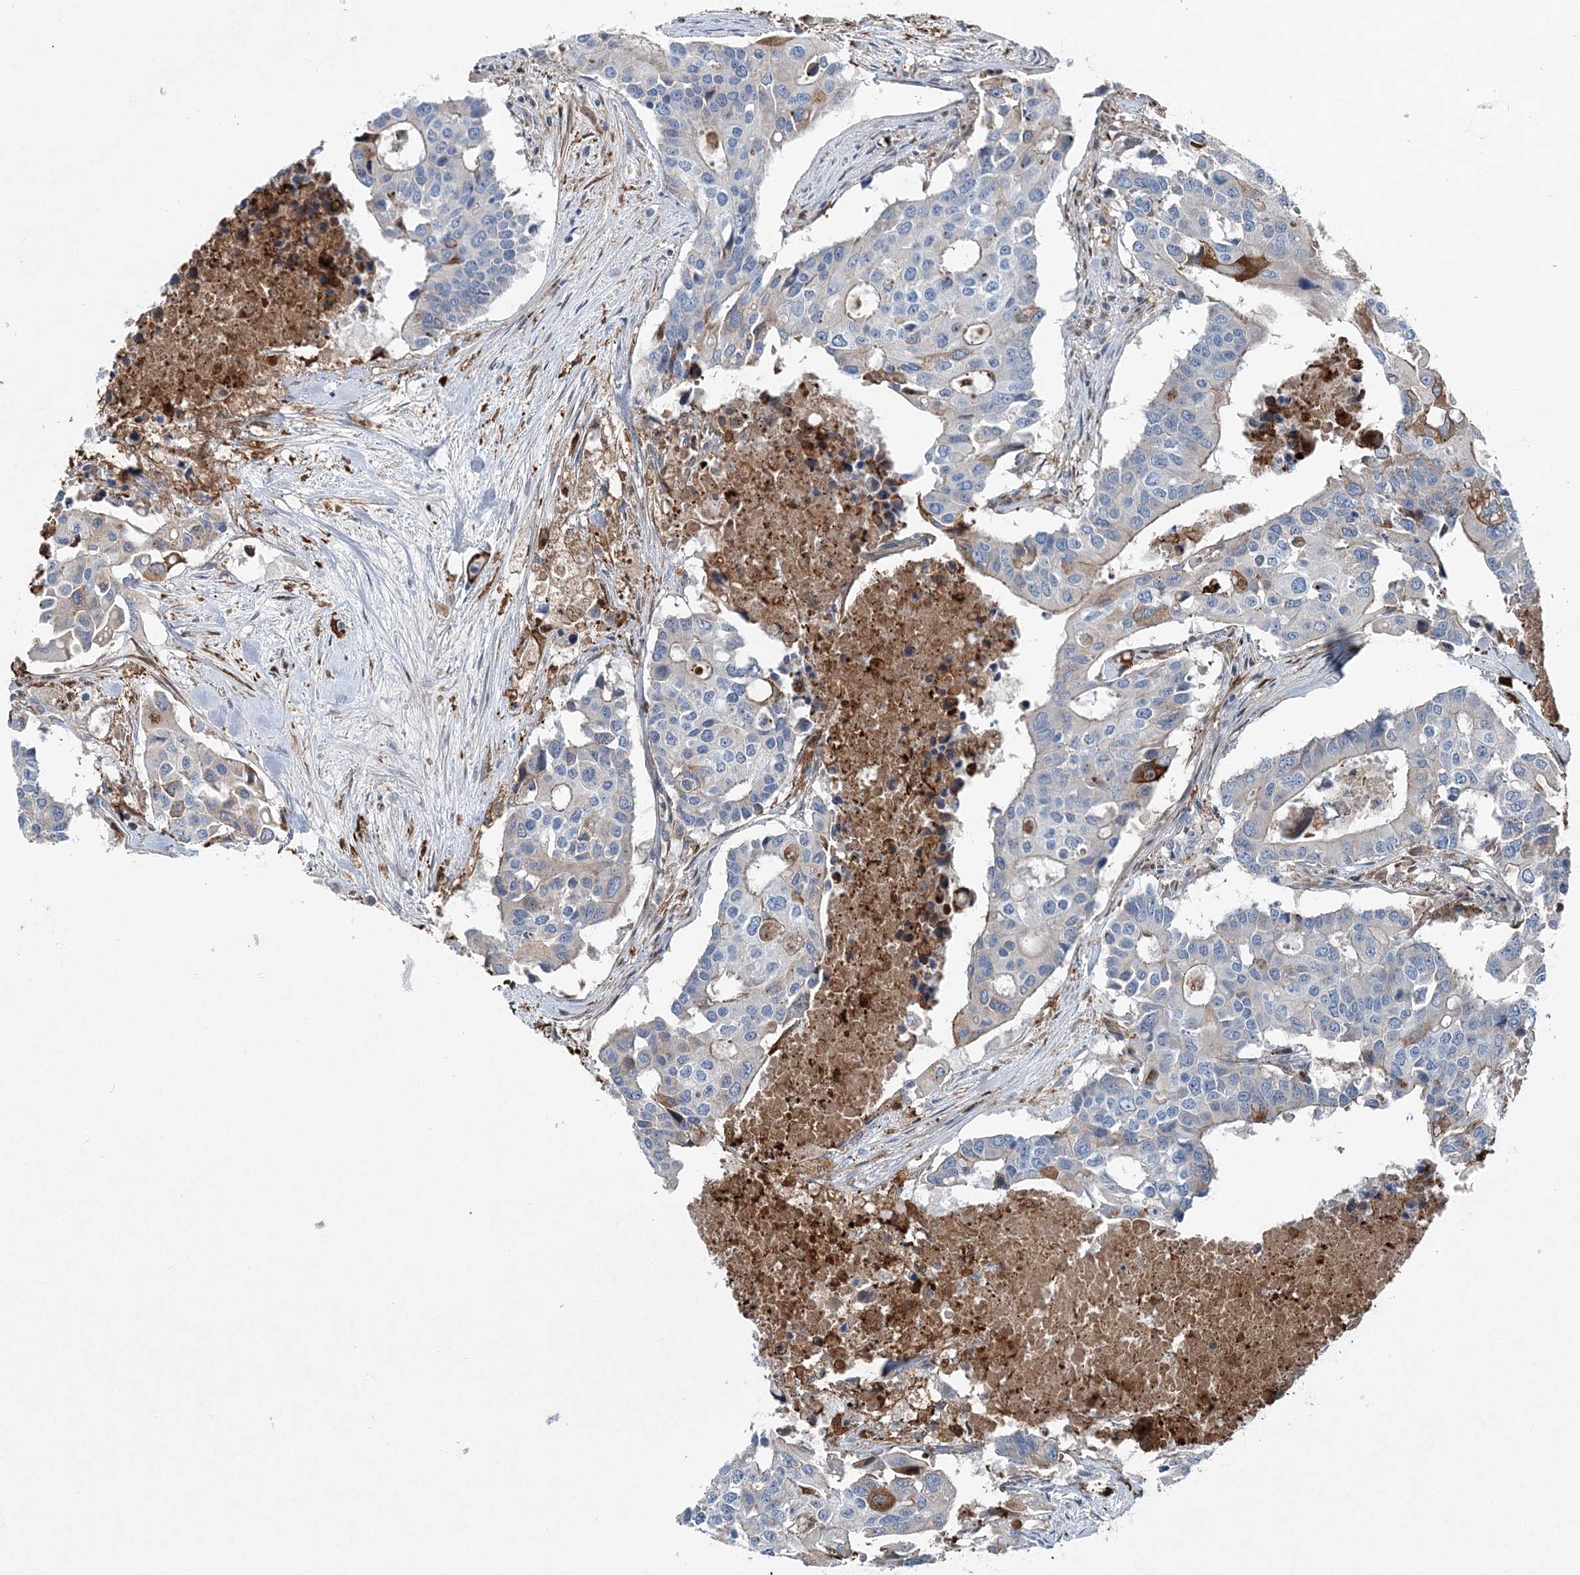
{"staining": {"intensity": "moderate", "quantity": "<25%", "location": "cytoplasmic/membranous"}, "tissue": "colorectal cancer", "cell_type": "Tumor cells", "image_type": "cancer", "snomed": [{"axis": "morphology", "description": "Adenocarcinoma, NOS"}, {"axis": "topography", "description": "Colon"}], "caption": "The immunohistochemical stain labels moderate cytoplasmic/membranous expression in tumor cells of colorectal adenocarcinoma tissue.", "gene": "SPOPL", "patient": {"sex": "male", "age": 77}}